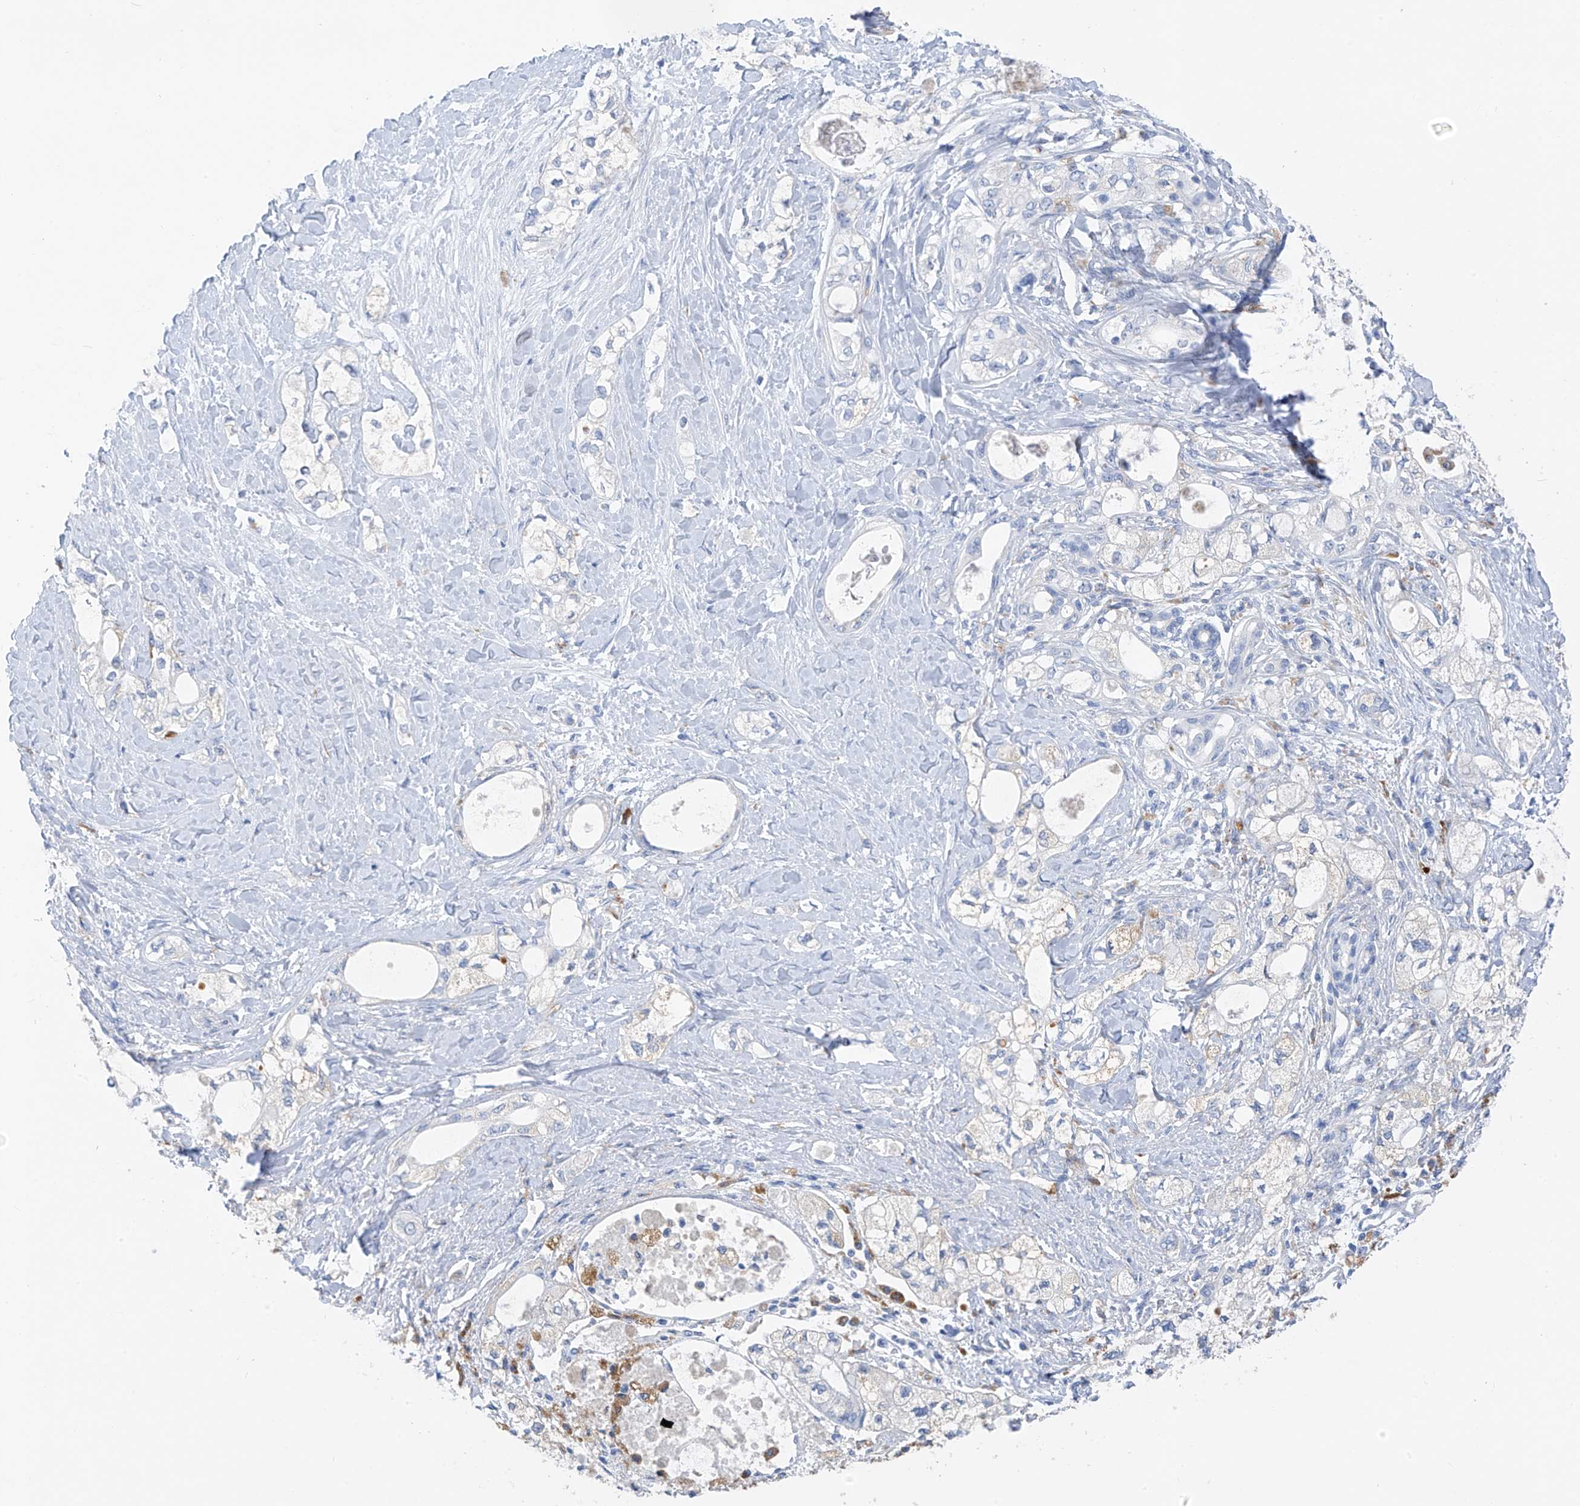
{"staining": {"intensity": "negative", "quantity": "none", "location": "none"}, "tissue": "pancreatic cancer", "cell_type": "Tumor cells", "image_type": "cancer", "snomed": [{"axis": "morphology", "description": "Adenocarcinoma, NOS"}, {"axis": "topography", "description": "Pancreas"}], "caption": "Immunohistochemistry histopathology image of adenocarcinoma (pancreatic) stained for a protein (brown), which demonstrates no staining in tumor cells.", "gene": "GLMP", "patient": {"sex": "male", "age": 70}}